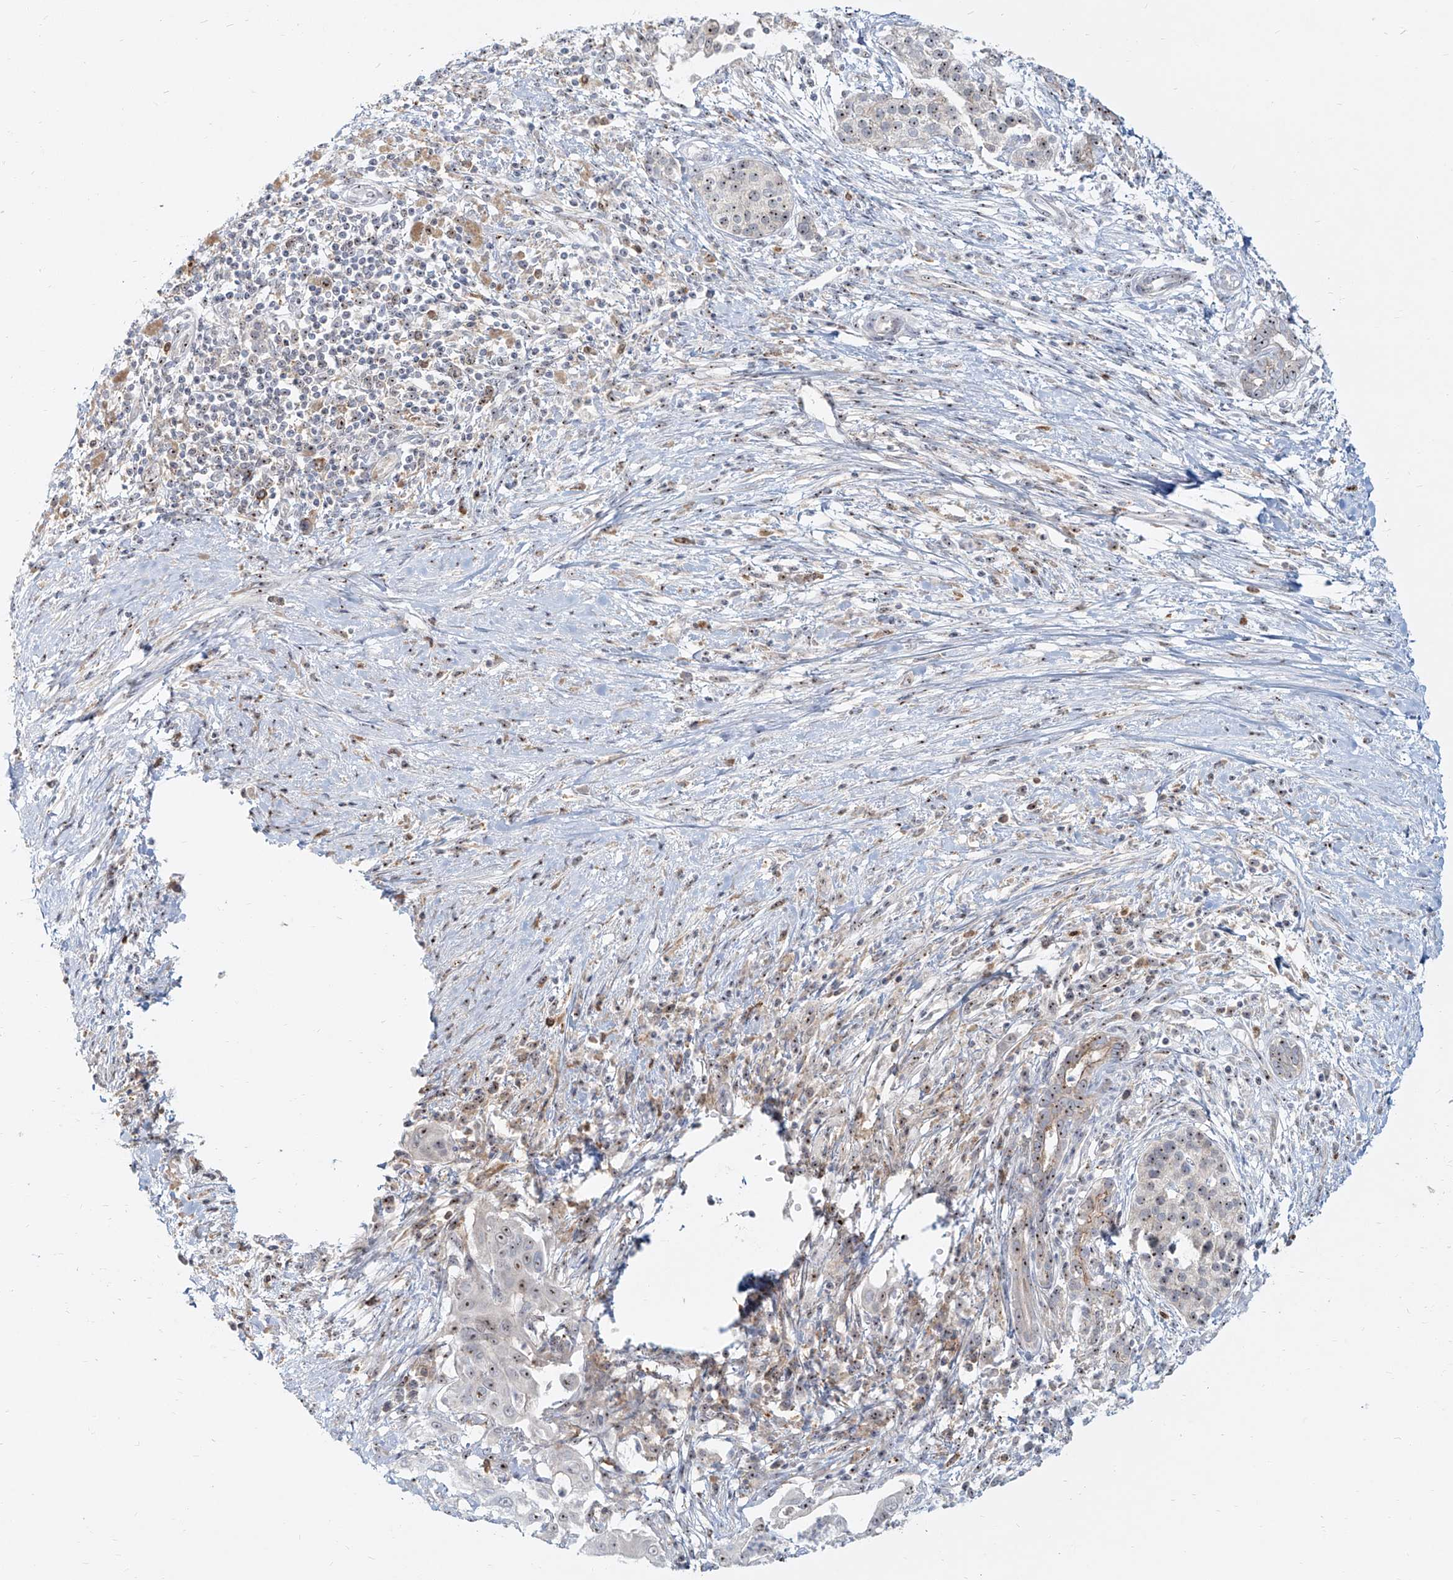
{"staining": {"intensity": "moderate", "quantity": ">75%", "location": "nuclear"}, "tissue": "pancreatic cancer", "cell_type": "Tumor cells", "image_type": "cancer", "snomed": [{"axis": "morphology", "description": "Adenocarcinoma, NOS"}, {"axis": "topography", "description": "Pancreas"}], "caption": "Tumor cells reveal medium levels of moderate nuclear positivity in about >75% of cells in pancreatic cancer. (brown staining indicates protein expression, while blue staining denotes nuclei).", "gene": "BYSL", "patient": {"sex": "male", "age": 58}}